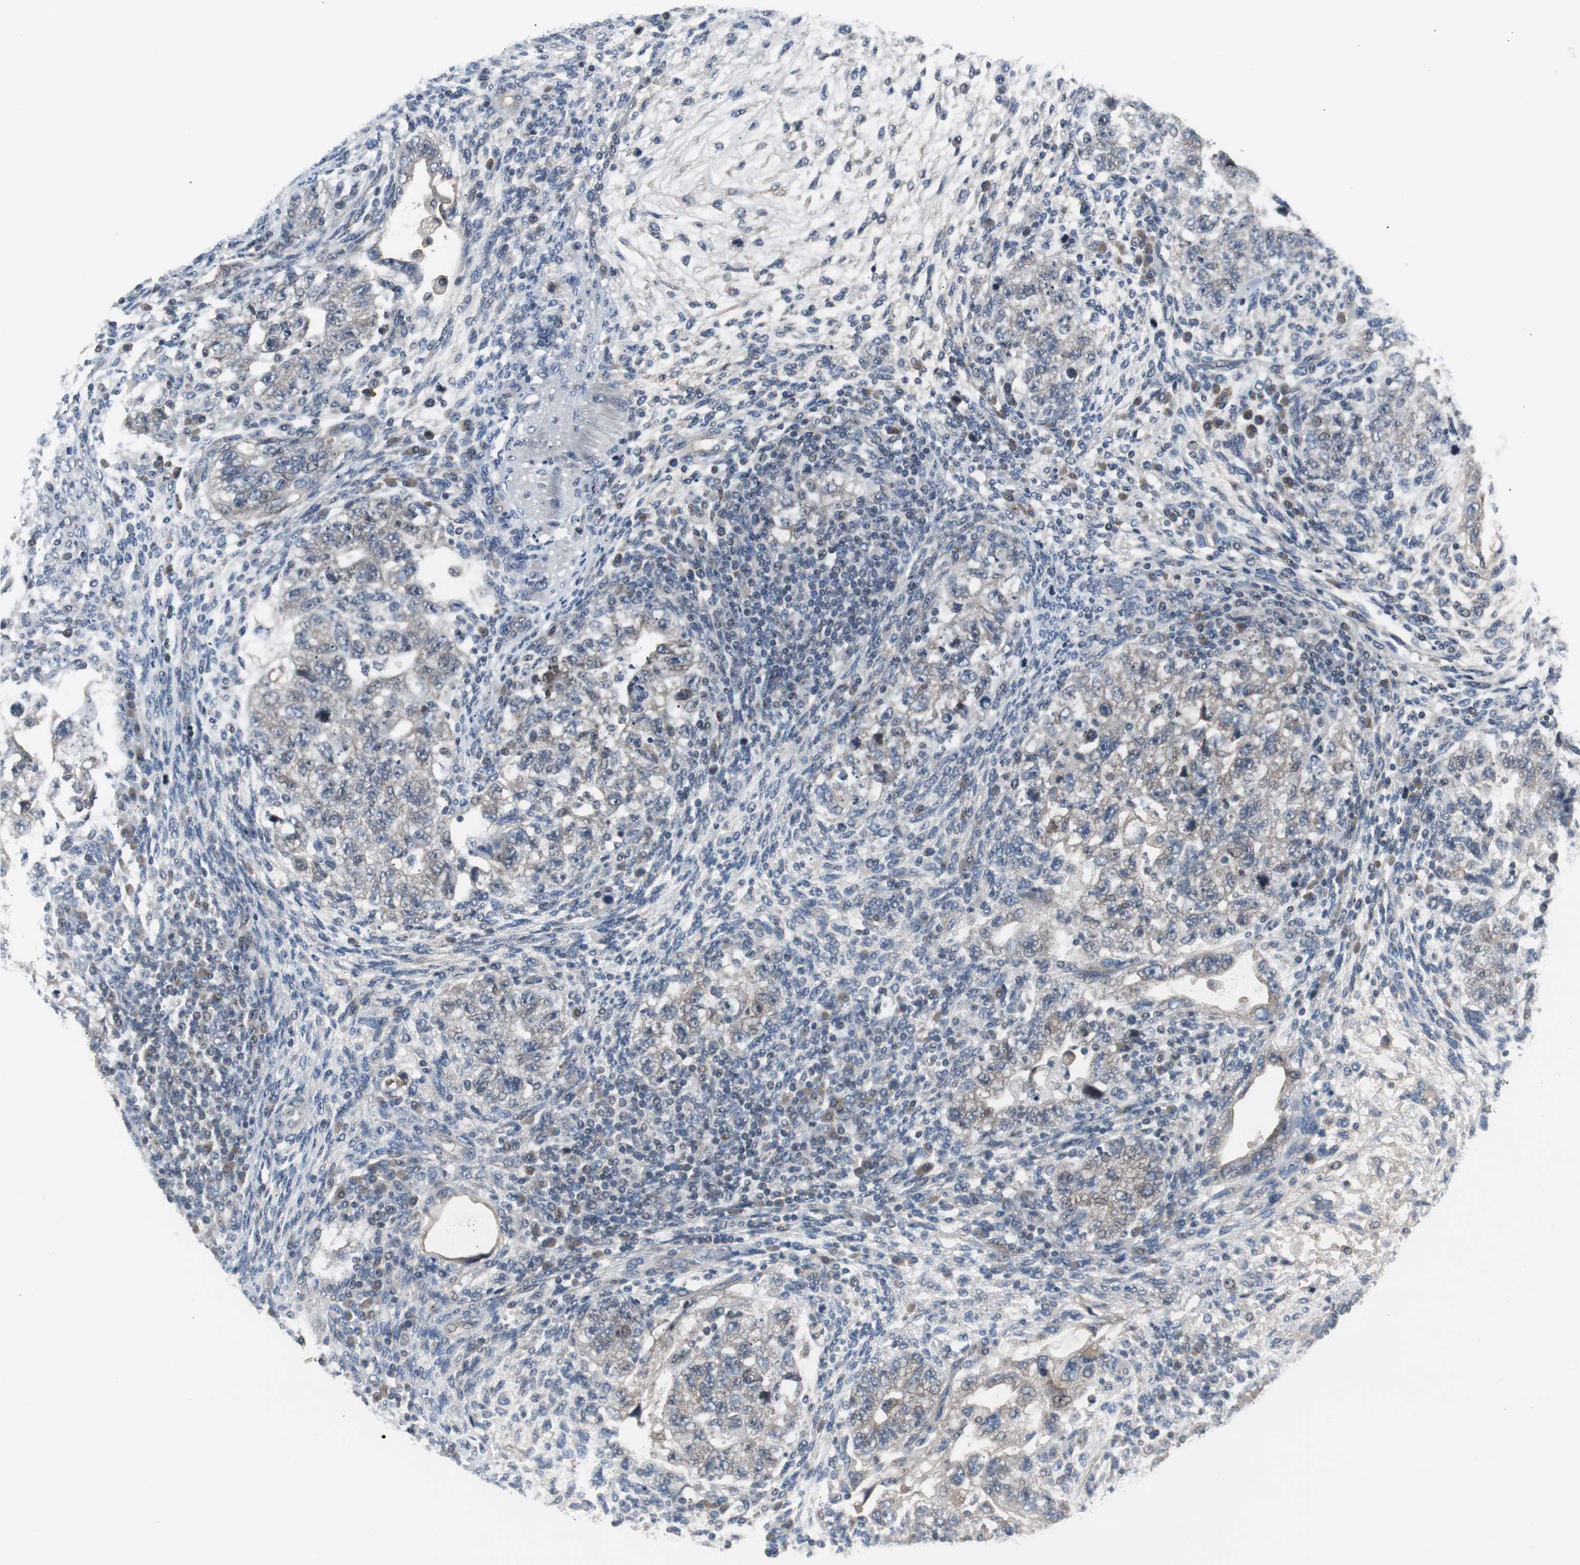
{"staining": {"intensity": "weak", "quantity": "25%-75%", "location": "cytoplasmic/membranous"}, "tissue": "testis cancer", "cell_type": "Tumor cells", "image_type": "cancer", "snomed": [{"axis": "morphology", "description": "Normal tissue, NOS"}, {"axis": "morphology", "description": "Carcinoma, Embryonal, NOS"}, {"axis": "topography", "description": "Testis"}], "caption": "Immunohistochemistry (IHC) of testis cancer exhibits low levels of weak cytoplasmic/membranous staining in approximately 25%-75% of tumor cells. The staining is performed using DAB brown chromogen to label protein expression. The nuclei are counter-stained blue using hematoxylin.", "gene": "ZMPSTE24", "patient": {"sex": "male", "age": 36}}